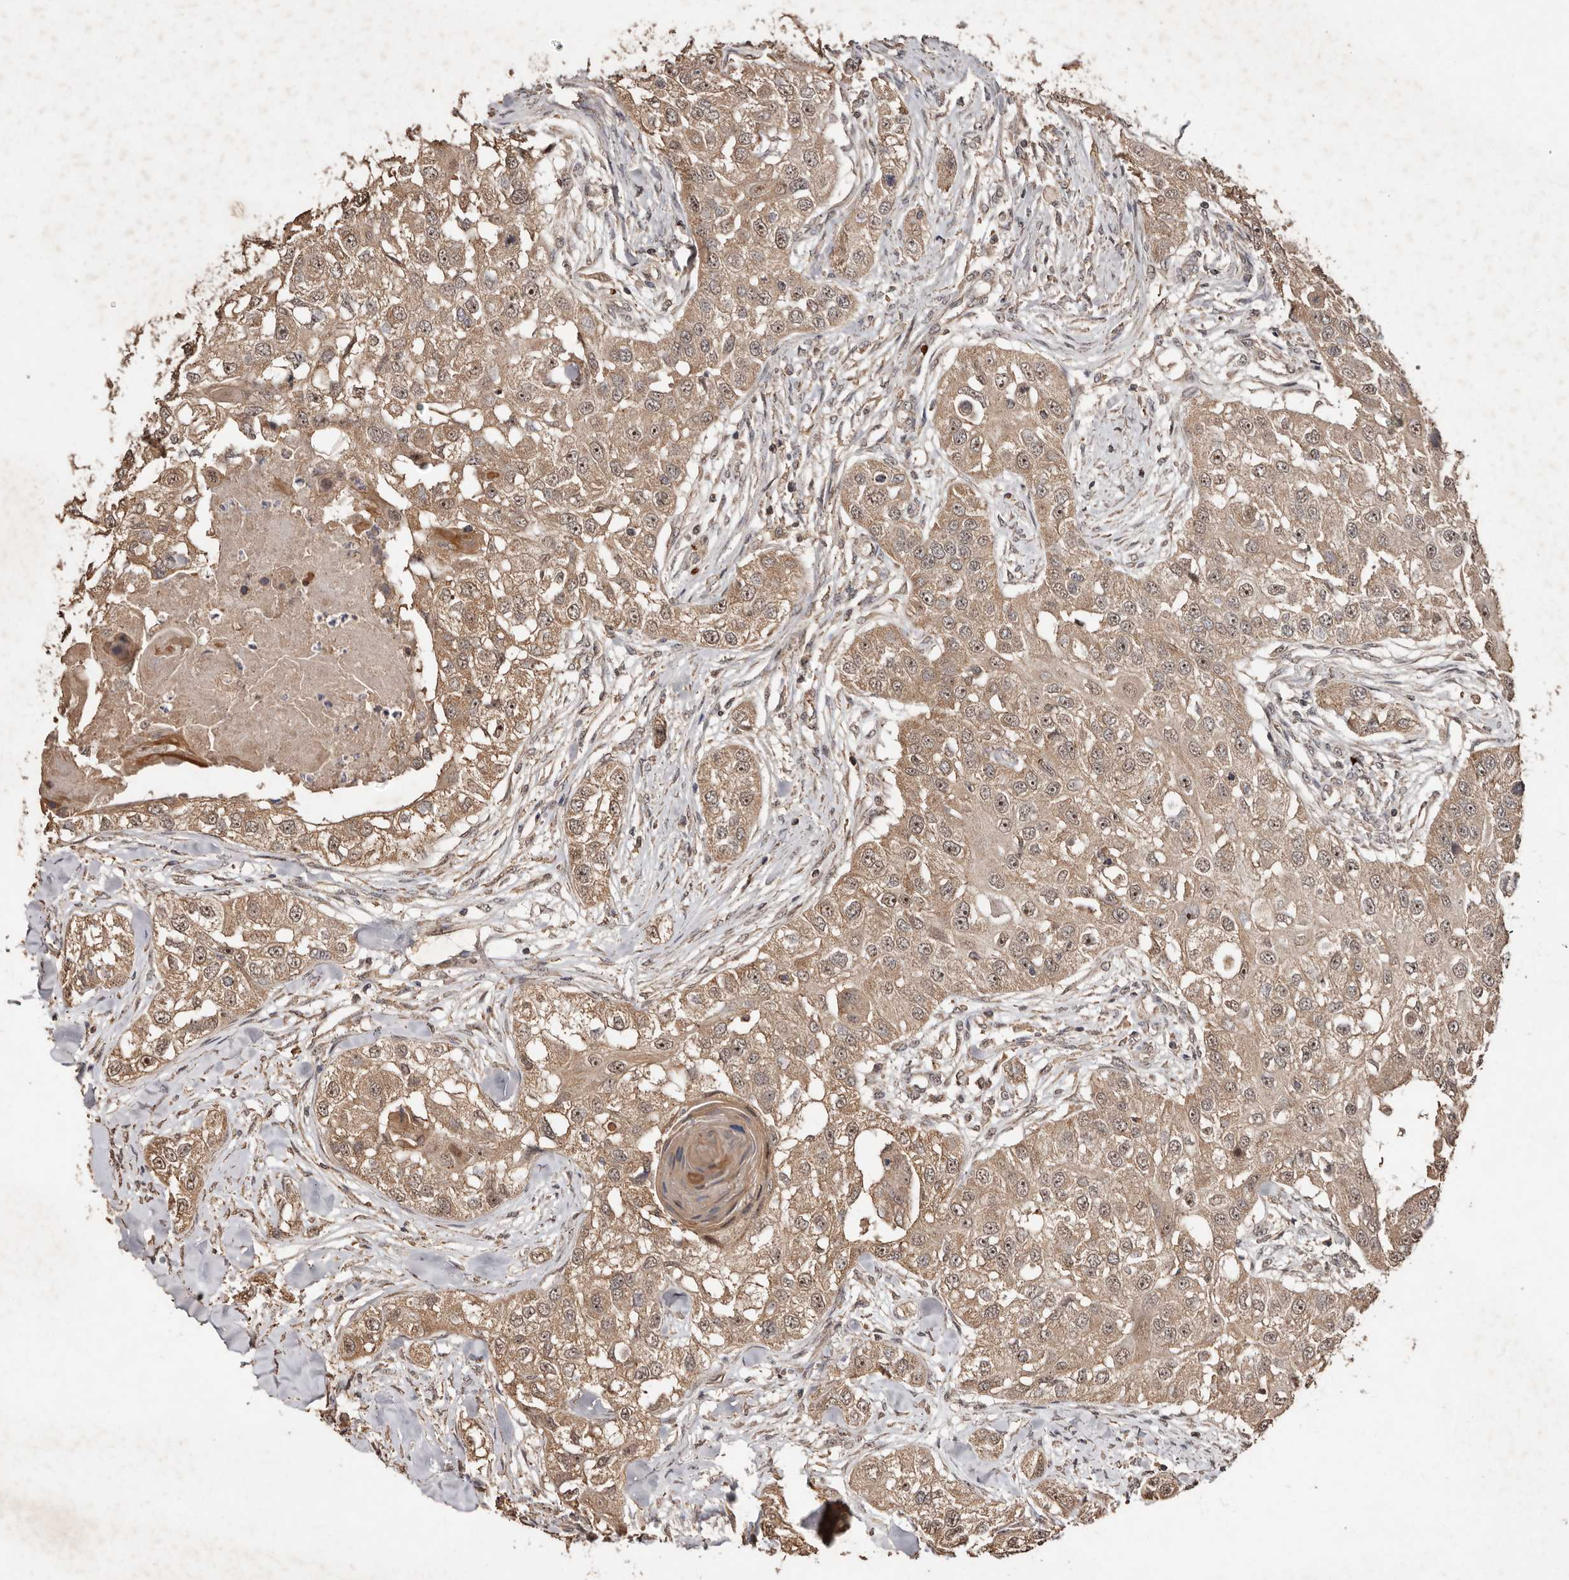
{"staining": {"intensity": "weak", "quantity": ">75%", "location": "cytoplasmic/membranous,nuclear"}, "tissue": "head and neck cancer", "cell_type": "Tumor cells", "image_type": "cancer", "snomed": [{"axis": "morphology", "description": "Normal tissue, NOS"}, {"axis": "morphology", "description": "Squamous cell carcinoma, NOS"}, {"axis": "topography", "description": "Skeletal muscle"}, {"axis": "topography", "description": "Head-Neck"}], "caption": "Immunohistochemical staining of head and neck cancer reveals low levels of weak cytoplasmic/membranous and nuclear protein staining in approximately >75% of tumor cells.", "gene": "GRAMD2A", "patient": {"sex": "male", "age": 51}}